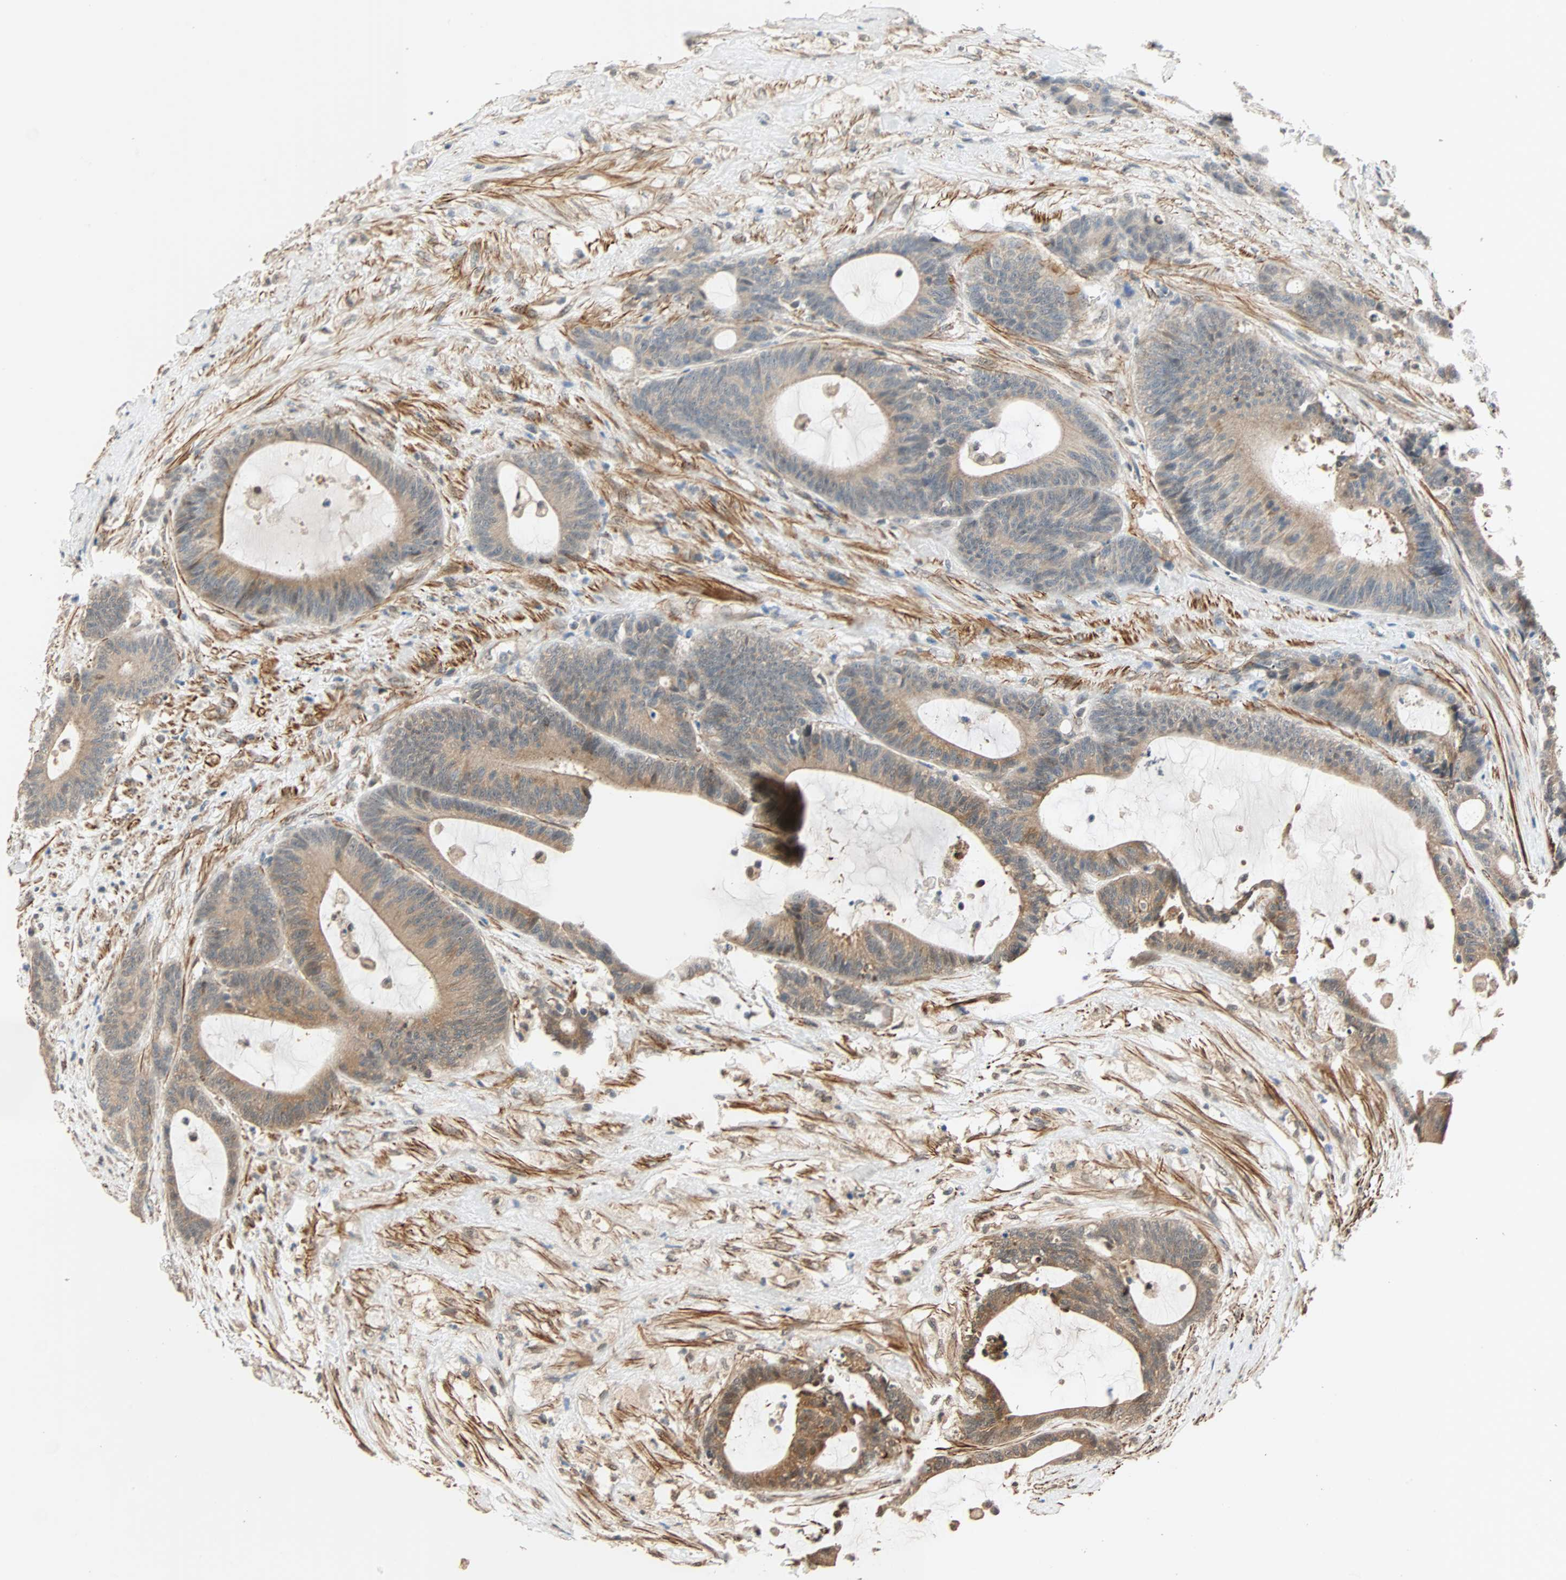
{"staining": {"intensity": "moderate", "quantity": "25%-75%", "location": "cytoplasmic/membranous"}, "tissue": "colorectal cancer", "cell_type": "Tumor cells", "image_type": "cancer", "snomed": [{"axis": "morphology", "description": "Adenocarcinoma, NOS"}, {"axis": "topography", "description": "Colon"}], "caption": "Immunohistochemical staining of adenocarcinoma (colorectal) demonstrates medium levels of moderate cytoplasmic/membranous positivity in approximately 25%-75% of tumor cells.", "gene": "QSER1", "patient": {"sex": "female", "age": 84}}